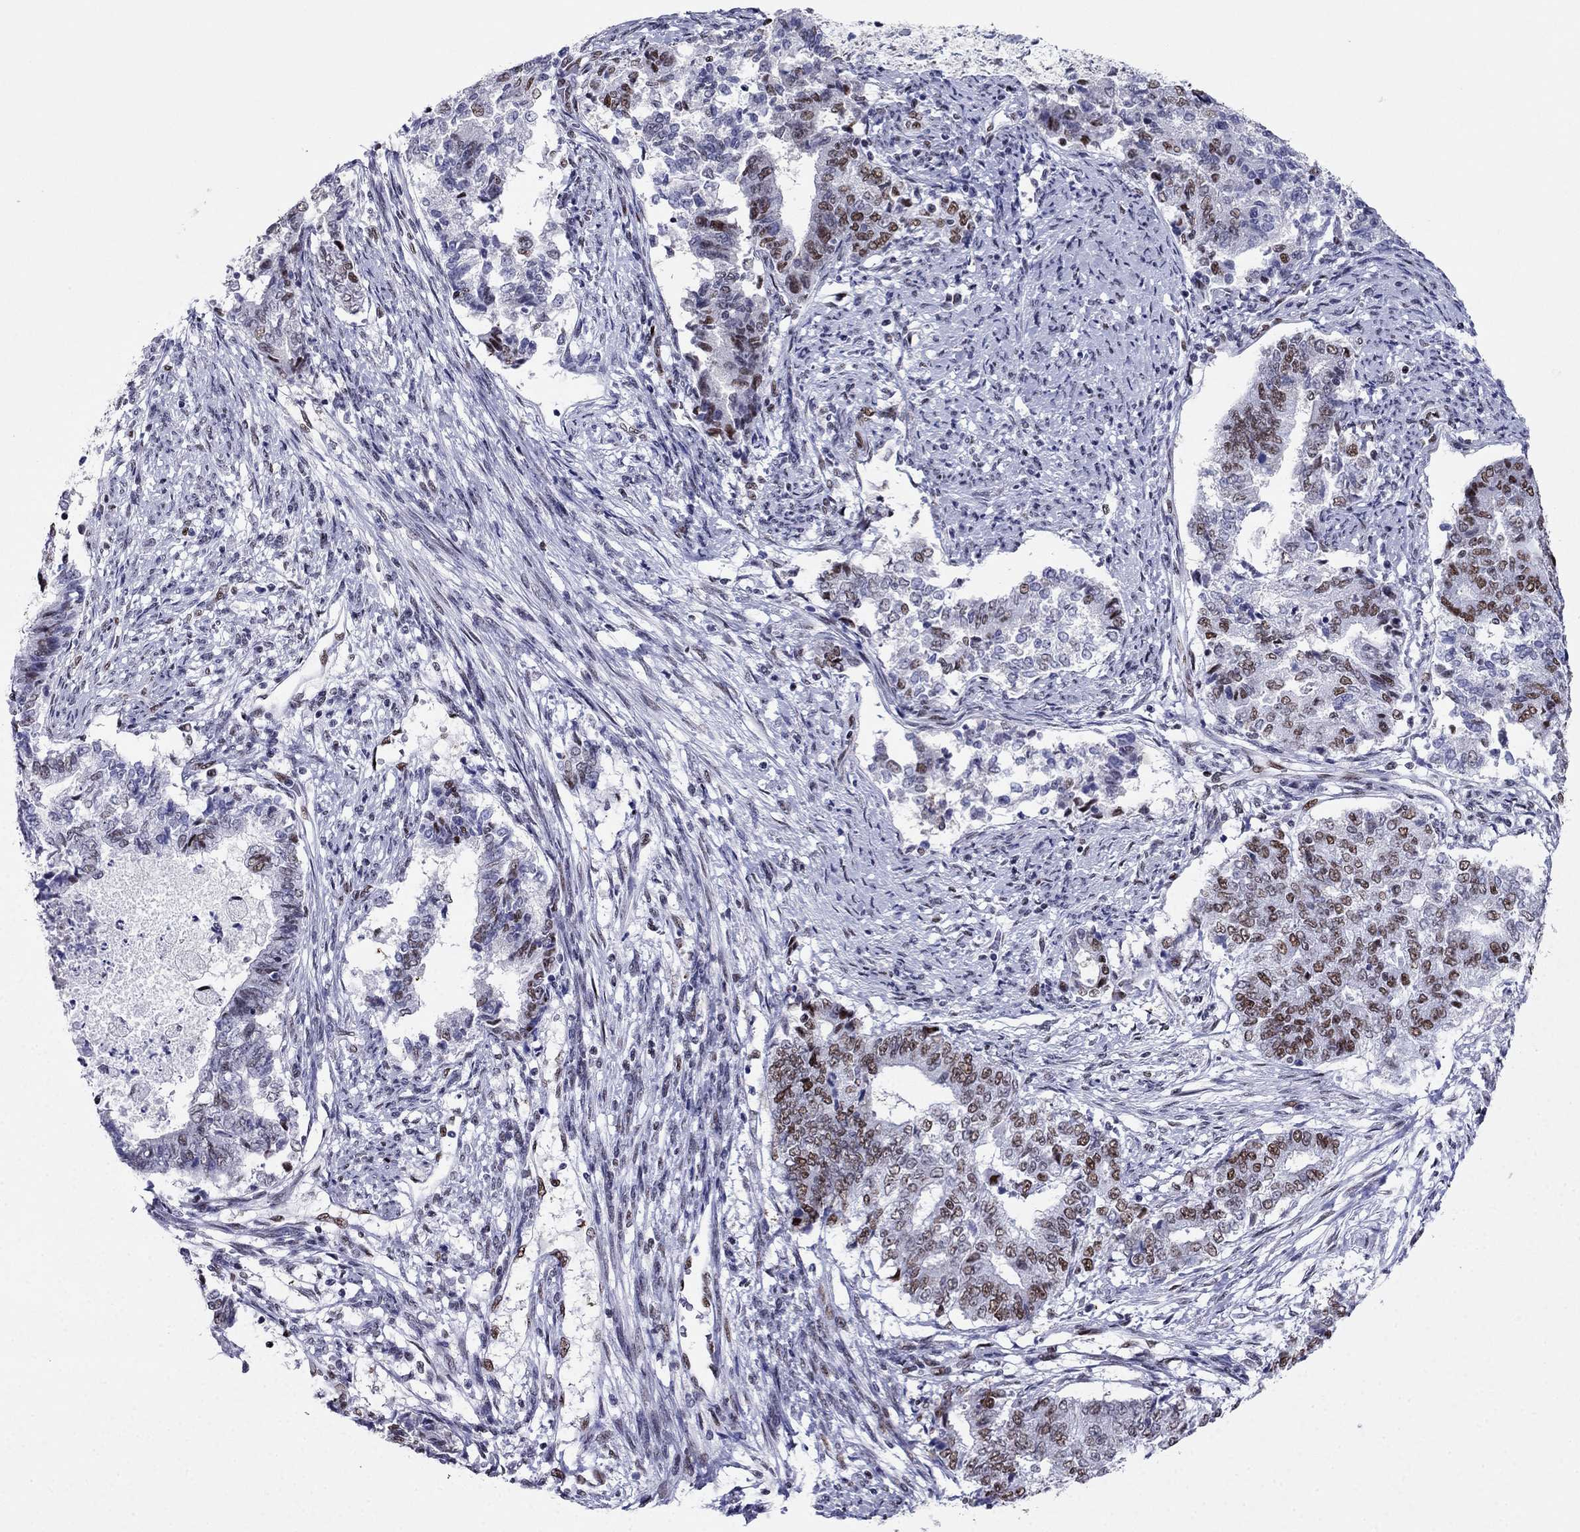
{"staining": {"intensity": "strong", "quantity": "25%-75%", "location": "nuclear"}, "tissue": "endometrial cancer", "cell_type": "Tumor cells", "image_type": "cancer", "snomed": [{"axis": "morphology", "description": "Adenocarcinoma, NOS"}, {"axis": "topography", "description": "Endometrium"}], "caption": "An image of human endometrial cancer (adenocarcinoma) stained for a protein reveals strong nuclear brown staining in tumor cells.", "gene": "PPM1G", "patient": {"sex": "female", "age": 65}}